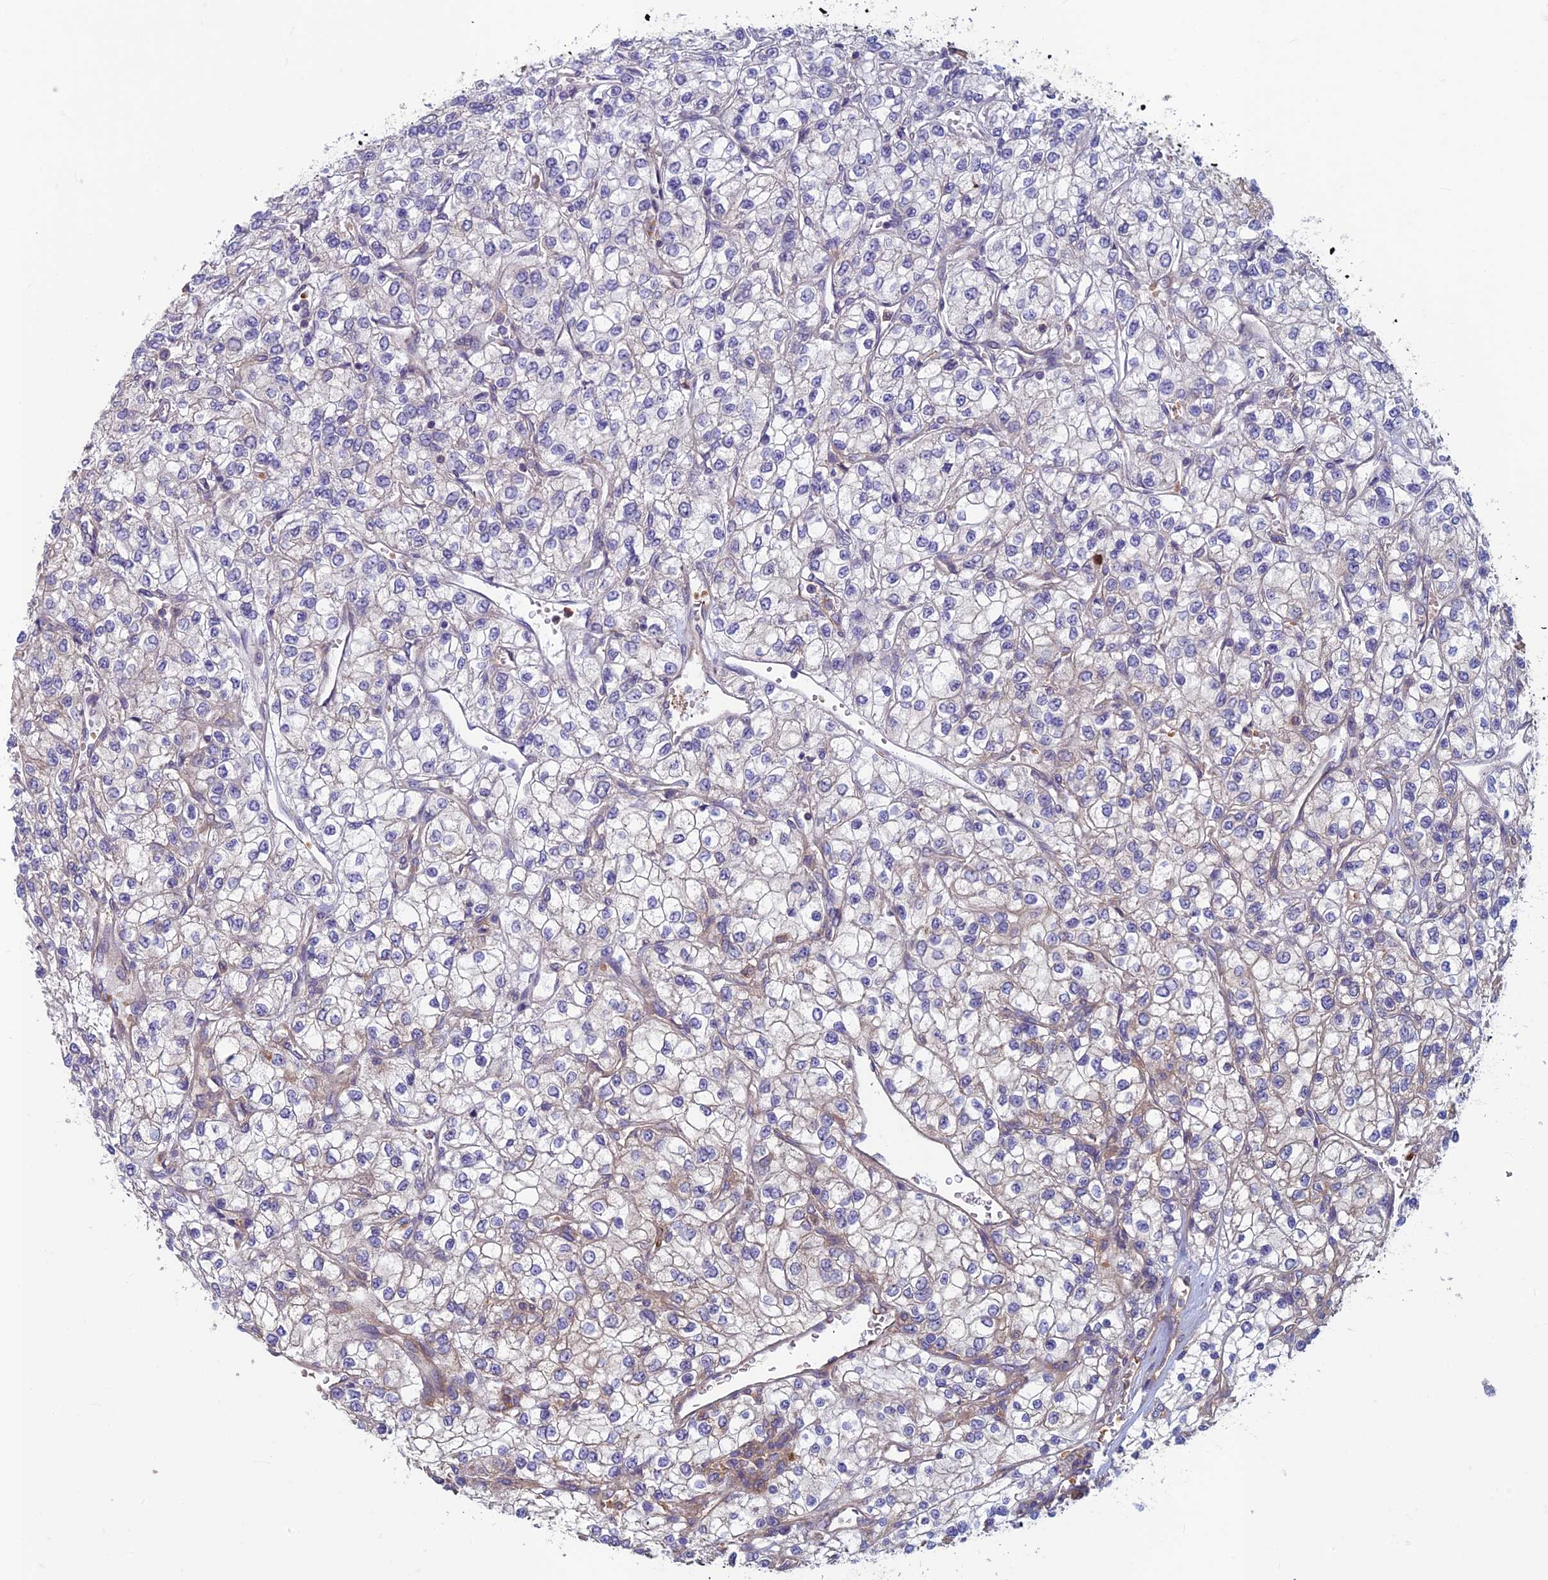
{"staining": {"intensity": "weak", "quantity": "<25%", "location": "cytoplasmic/membranous"}, "tissue": "renal cancer", "cell_type": "Tumor cells", "image_type": "cancer", "snomed": [{"axis": "morphology", "description": "Adenocarcinoma, NOS"}, {"axis": "topography", "description": "Kidney"}], "caption": "DAB immunohistochemical staining of renal cancer (adenocarcinoma) reveals no significant staining in tumor cells.", "gene": "DNM1L", "patient": {"sex": "male", "age": 80}}